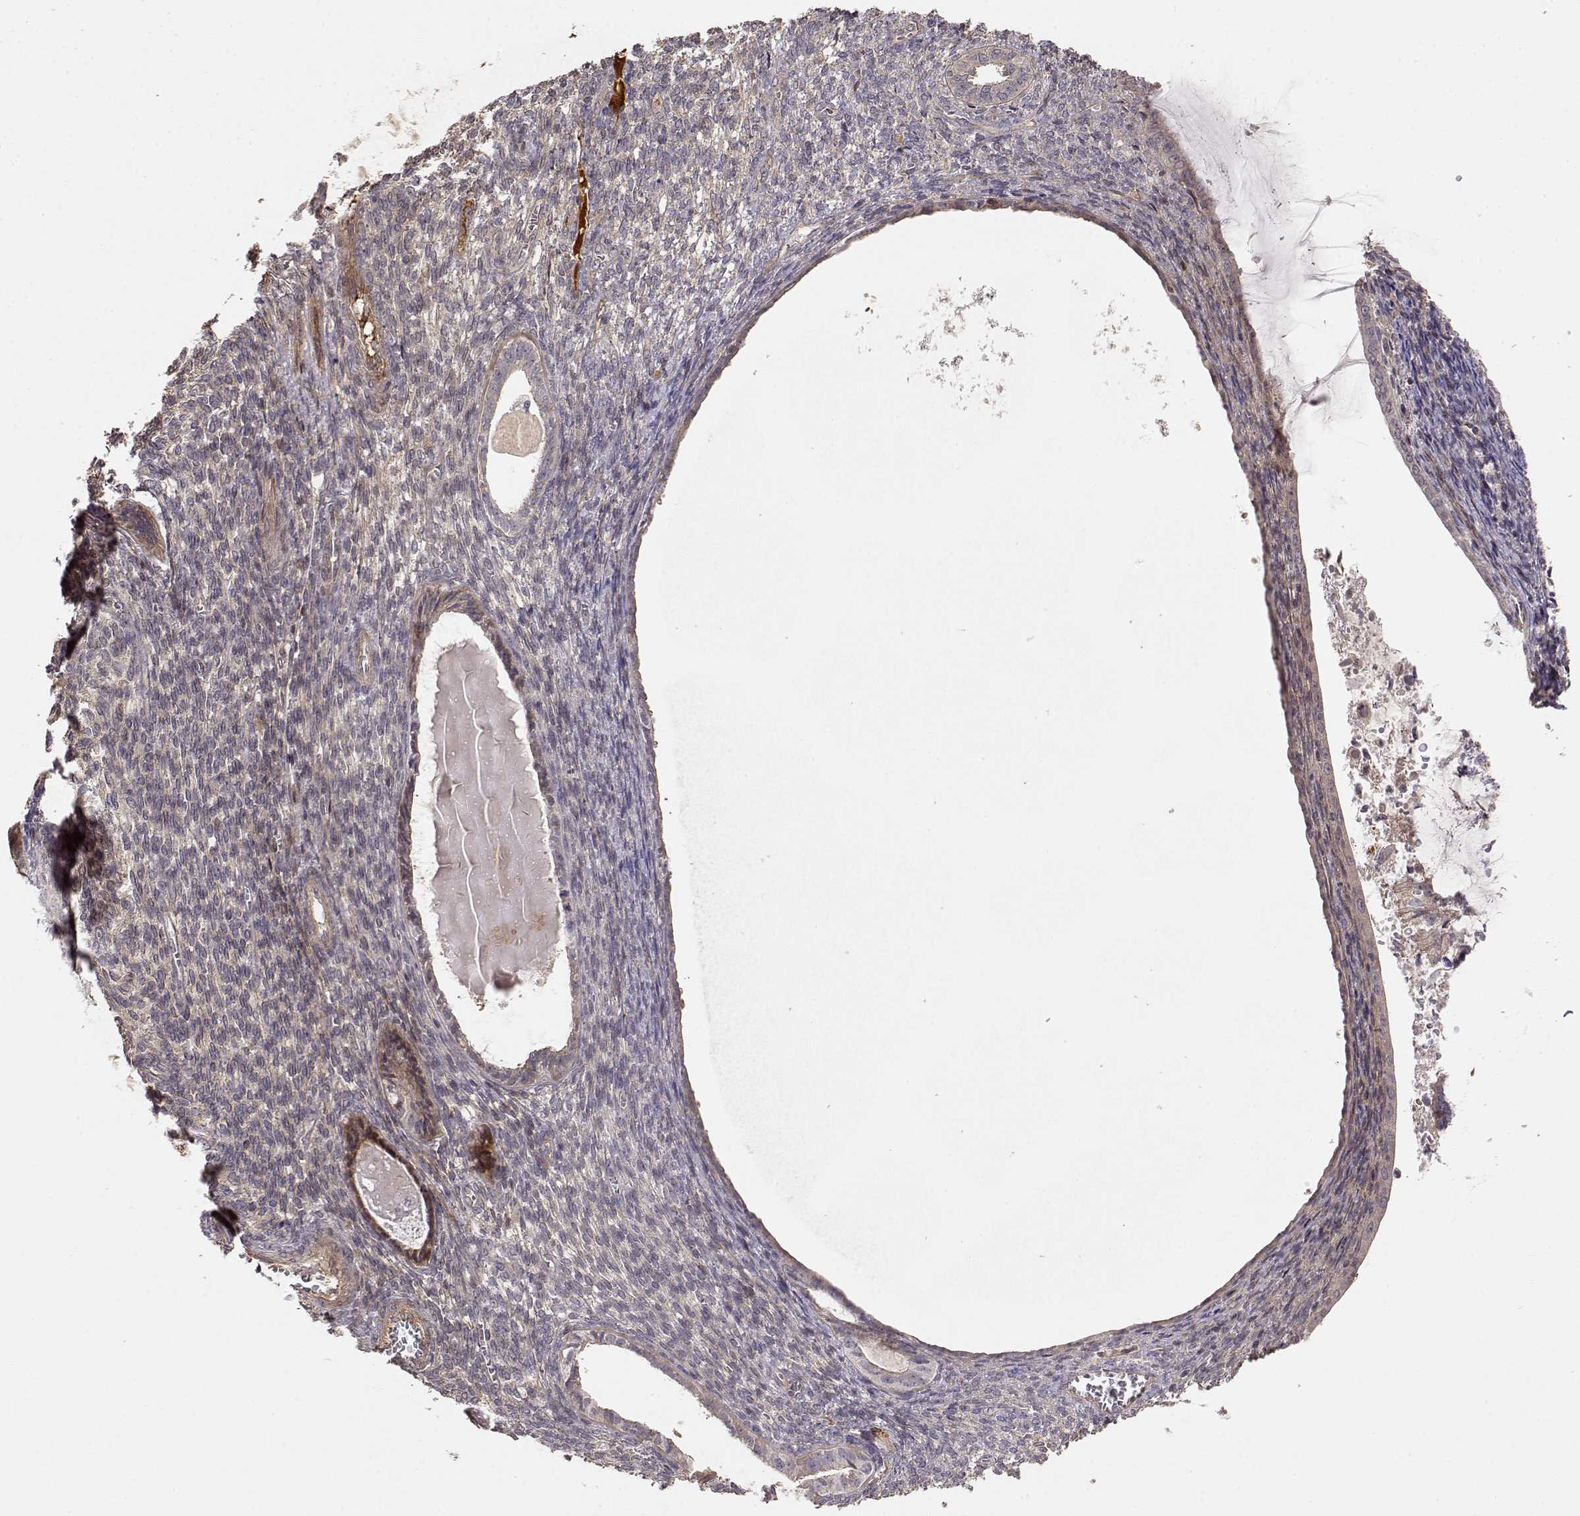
{"staining": {"intensity": "weak", "quantity": ">75%", "location": "cytoplasmic/membranous"}, "tissue": "endometrial cancer", "cell_type": "Tumor cells", "image_type": "cancer", "snomed": [{"axis": "morphology", "description": "Adenocarcinoma, NOS"}, {"axis": "topography", "description": "Endometrium"}], "caption": "Immunohistochemical staining of adenocarcinoma (endometrial) displays weak cytoplasmic/membranous protein staining in approximately >75% of tumor cells.", "gene": "PICK1", "patient": {"sex": "female", "age": 86}}